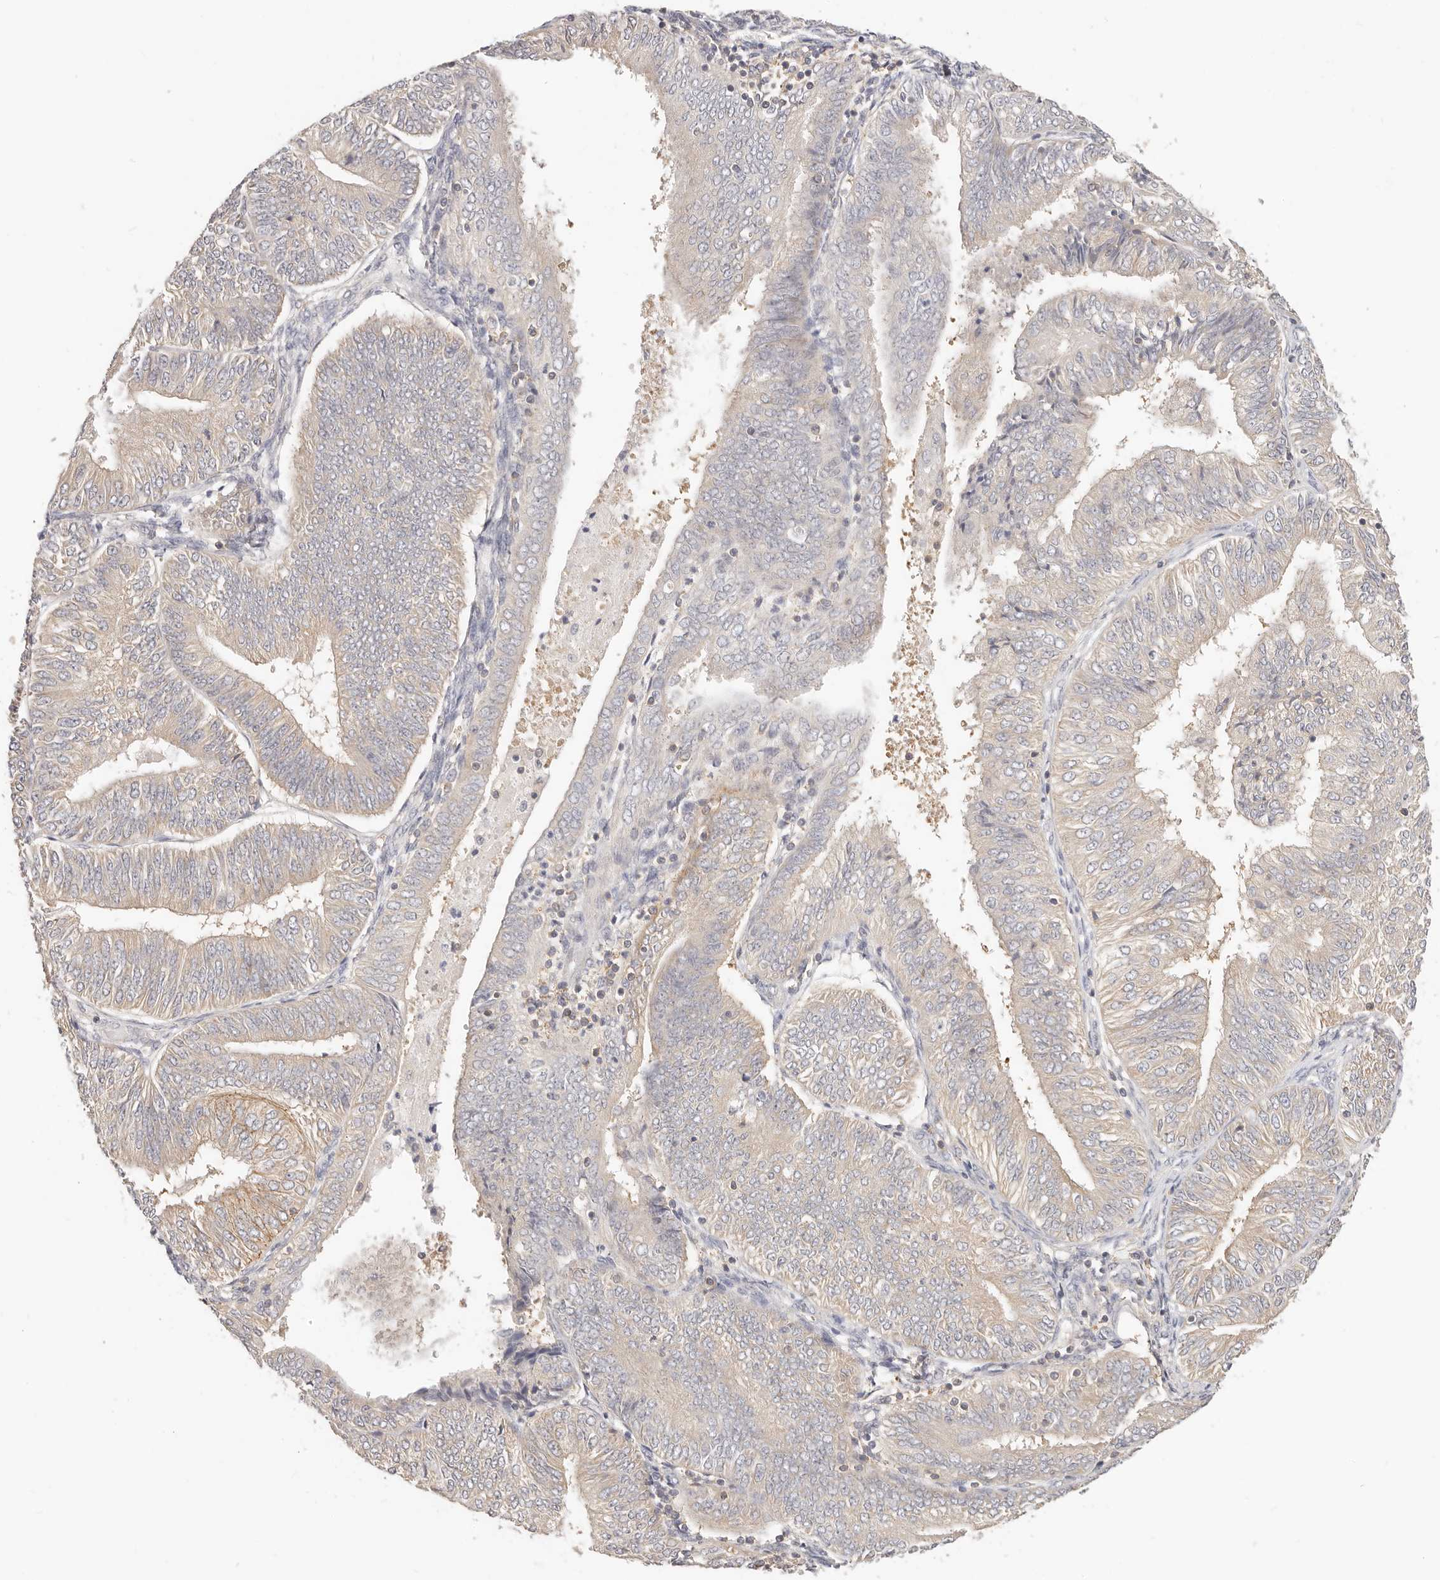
{"staining": {"intensity": "weak", "quantity": "25%-75%", "location": "cytoplasmic/membranous"}, "tissue": "endometrial cancer", "cell_type": "Tumor cells", "image_type": "cancer", "snomed": [{"axis": "morphology", "description": "Adenocarcinoma, NOS"}, {"axis": "topography", "description": "Endometrium"}], "caption": "Immunohistochemical staining of endometrial adenocarcinoma displays weak cytoplasmic/membranous protein staining in about 25%-75% of tumor cells.", "gene": "DTNBP1", "patient": {"sex": "female", "age": 58}}